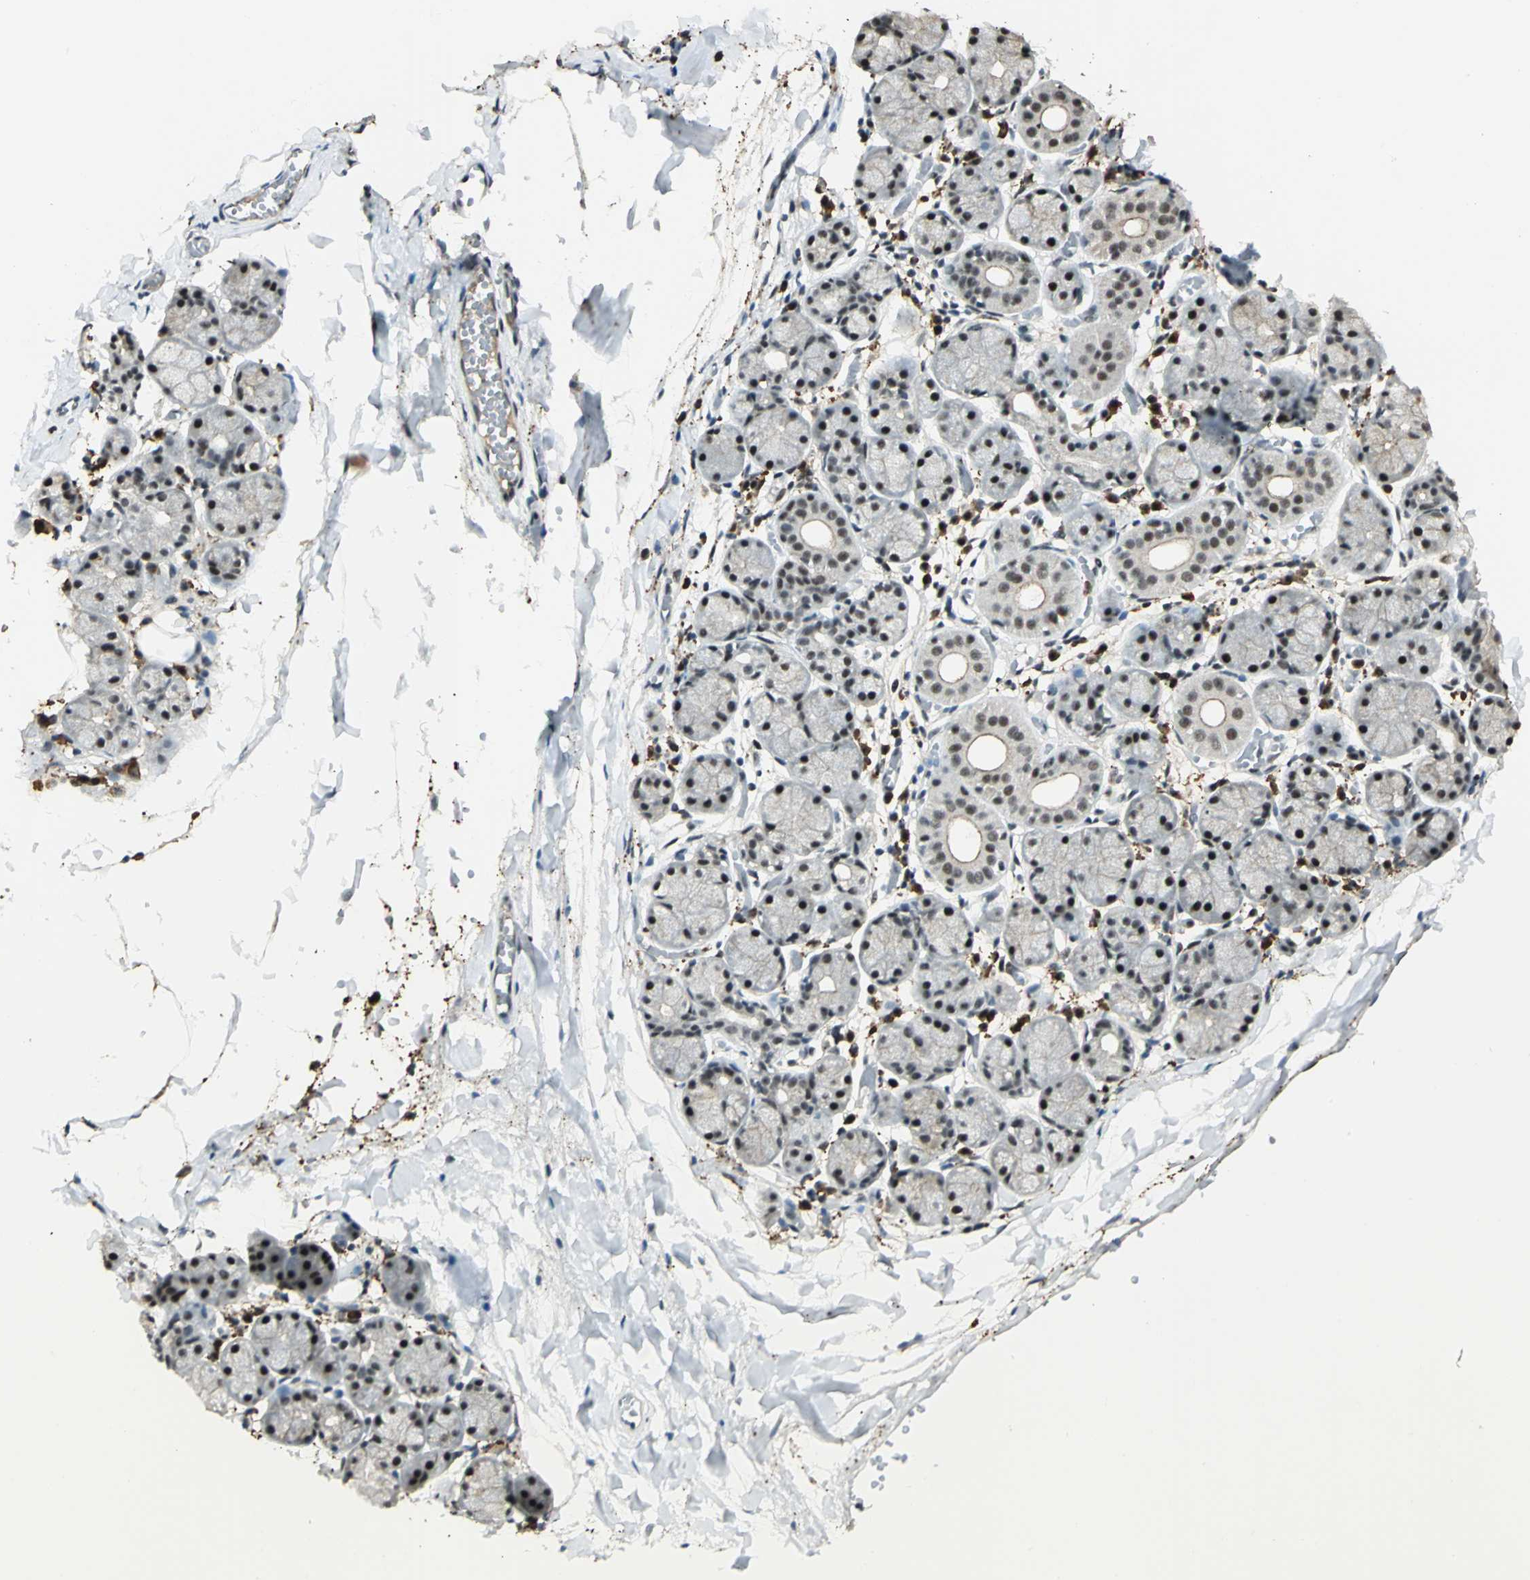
{"staining": {"intensity": "strong", "quantity": ">75%", "location": "nuclear"}, "tissue": "salivary gland", "cell_type": "Glandular cells", "image_type": "normal", "snomed": [{"axis": "morphology", "description": "Normal tissue, NOS"}, {"axis": "topography", "description": "Salivary gland"}], "caption": "Glandular cells display strong nuclear staining in about >75% of cells in unremarkable salivary gland.", "gene": "CCNT1", "patient": {"sex": "female", "age": 24}}